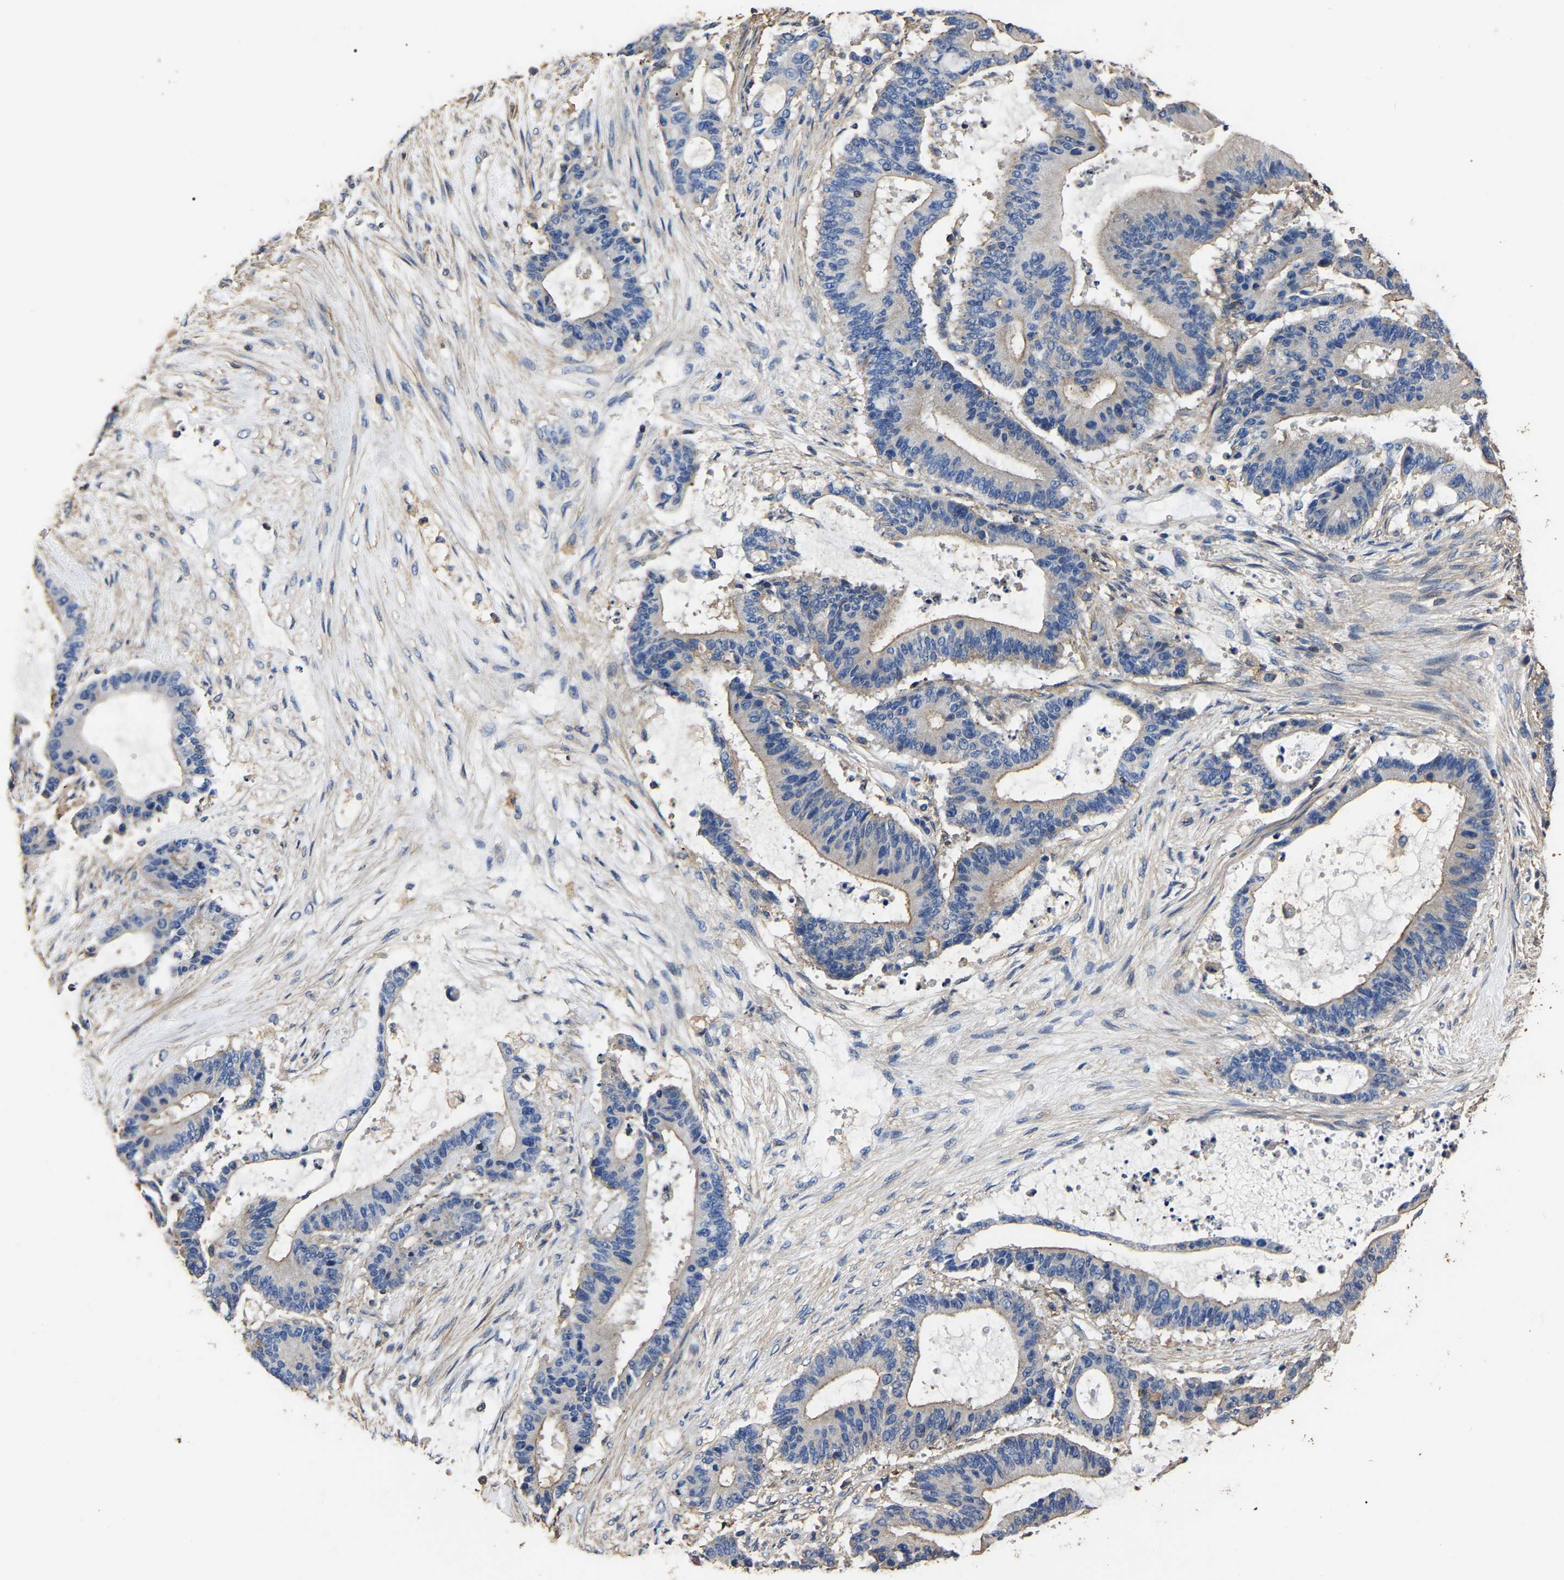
{"staining": {"intensity": "moderate", "quantity": "<25%", "location": "cytoplasmic/membranous"}, "tissue": "liver cancer", "cell_type": "Tumor cells", "image_type": "cancer", "snomed": [{"axis": "morphology", "description": "Cholangiocarcinoma"}, {"axis": "topography", "description": "Liver"}], "caption": "Protein staining demonstrates moderate cytoplasmic/membranous expression in about <25% of tumor cells in liver cancer (cholangiocarcinoma).", "gene": "ARMT1", "patient": {"sex": "female", "age": 73}}